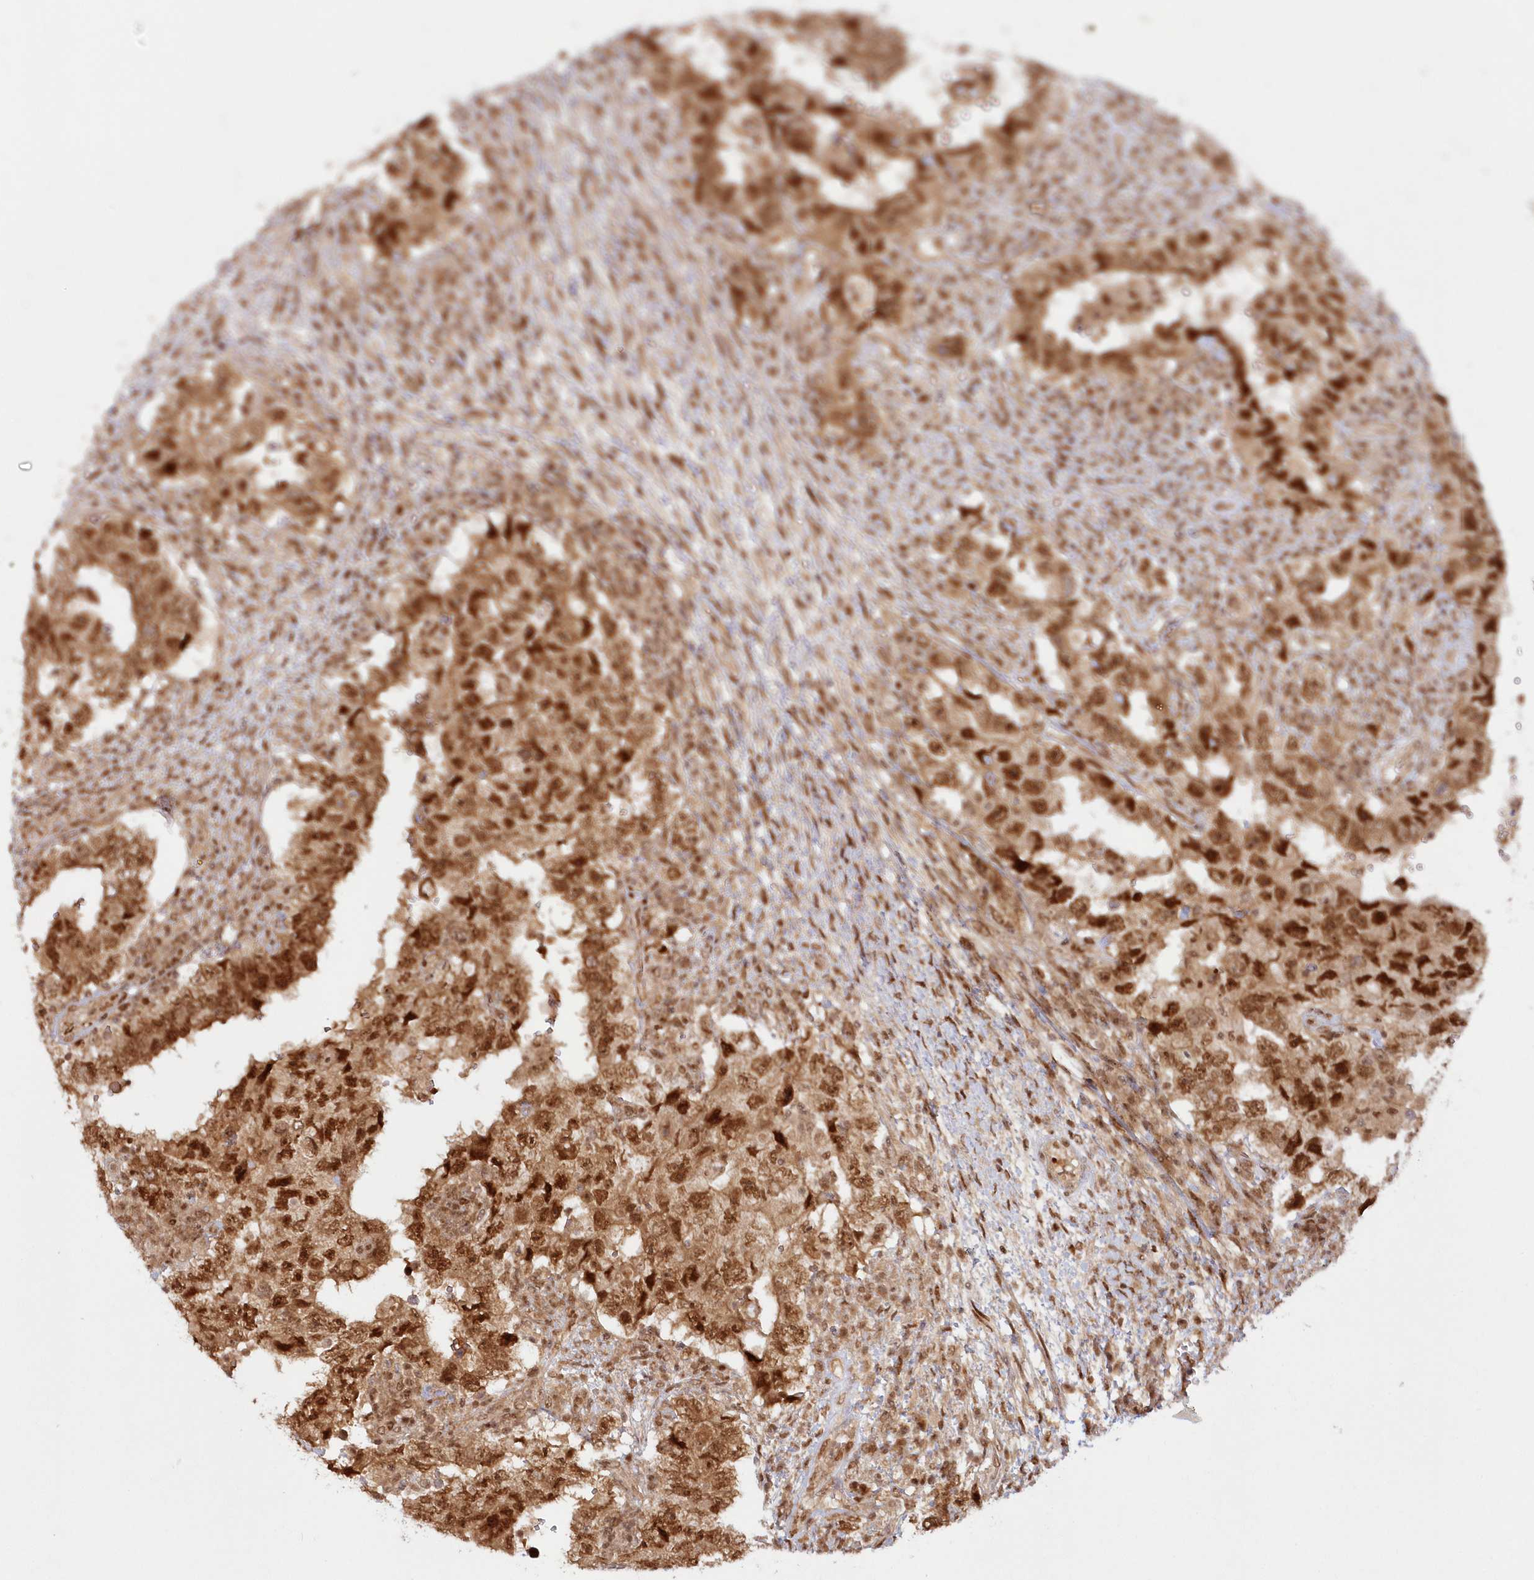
{"staining": {"intensity": "strong", "quantity": ">75%", "location": "cytoplasmic/membranous,nuclear"}, "tissue": "testis cancer", "cell_type": "Tumor cells", "image_type": "cancer", "snomed": [{"axis": "morphology", "description": "Carcinoma, Embryonal, NOS"}, {"axis": "topography", "description": "Testis"}], "caption": "Immunohistochemistry micrograph of neoplastic tissue: human testis embryonal carcinoma stained using immunohistochemistry (IHC) displays high levels of strong protein expression localized specifically in the cytoplasmic/membranous and nuclear of tumor cells, appearing as a cytoplasmic/membranous and nuclear brown color.", "gene": "TOGARAM2", "patient": {"sex": "male", "age": 26}}